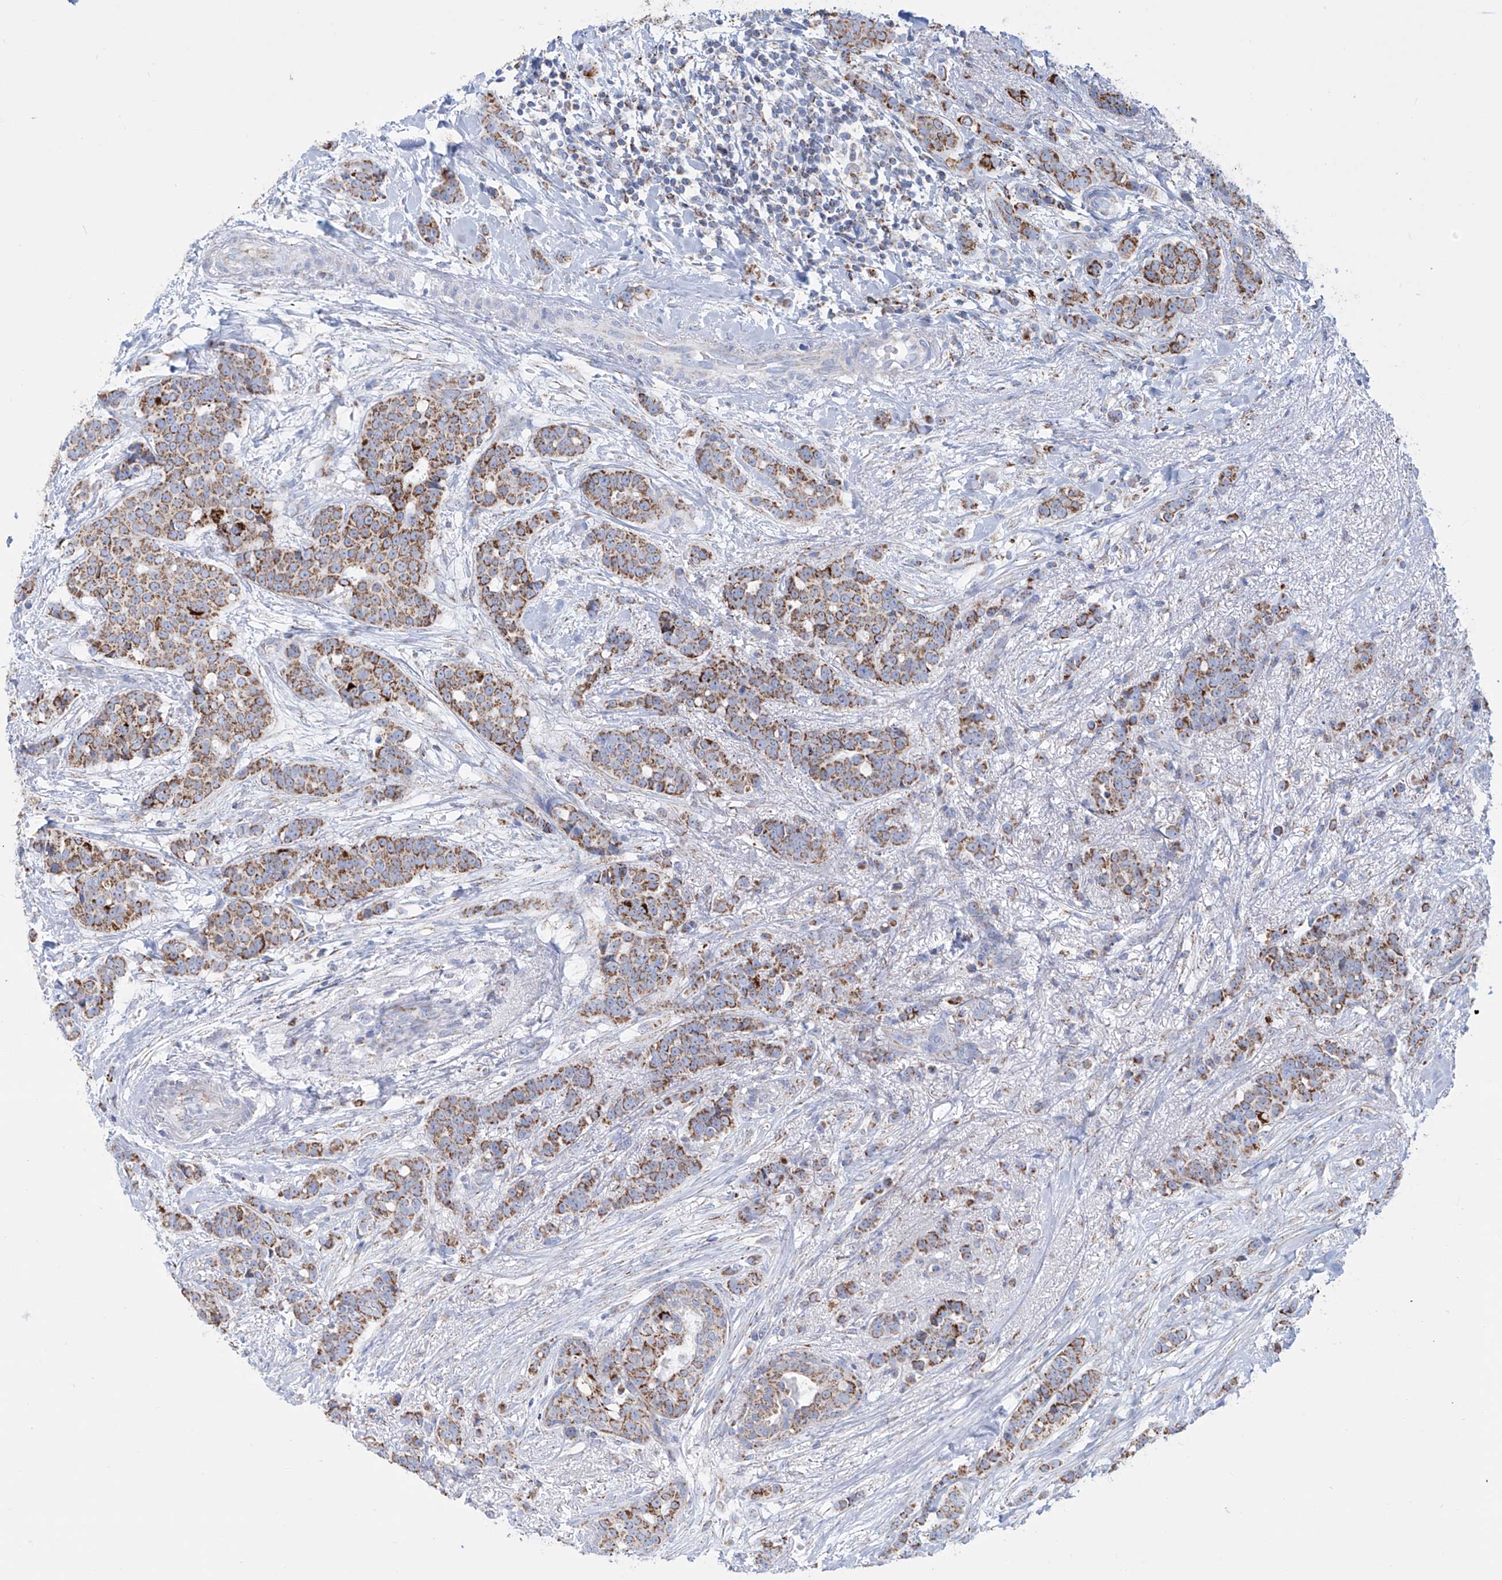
{"staining": {"intensity": "moderate", "quantity": ">75%", "location": "cytoplasmic/membranous"}, "tissue": "breast cancer", "cell_type": "Tumor cells", "image_type": "cancer", "snomed": [{"axis": "morphology", "description": "Lobular carcinoma"}, {"axis": "topography", "description": "Breast"}], "caption": "Protein expression analysis of human breast cancer (lobular carcinoma) reveals moderate cytoplasmic/membranous staining in approximately >75% of tumor cells.", "gene": "ALDH6A1", "patient": {"sex": "female", "age": 51}}